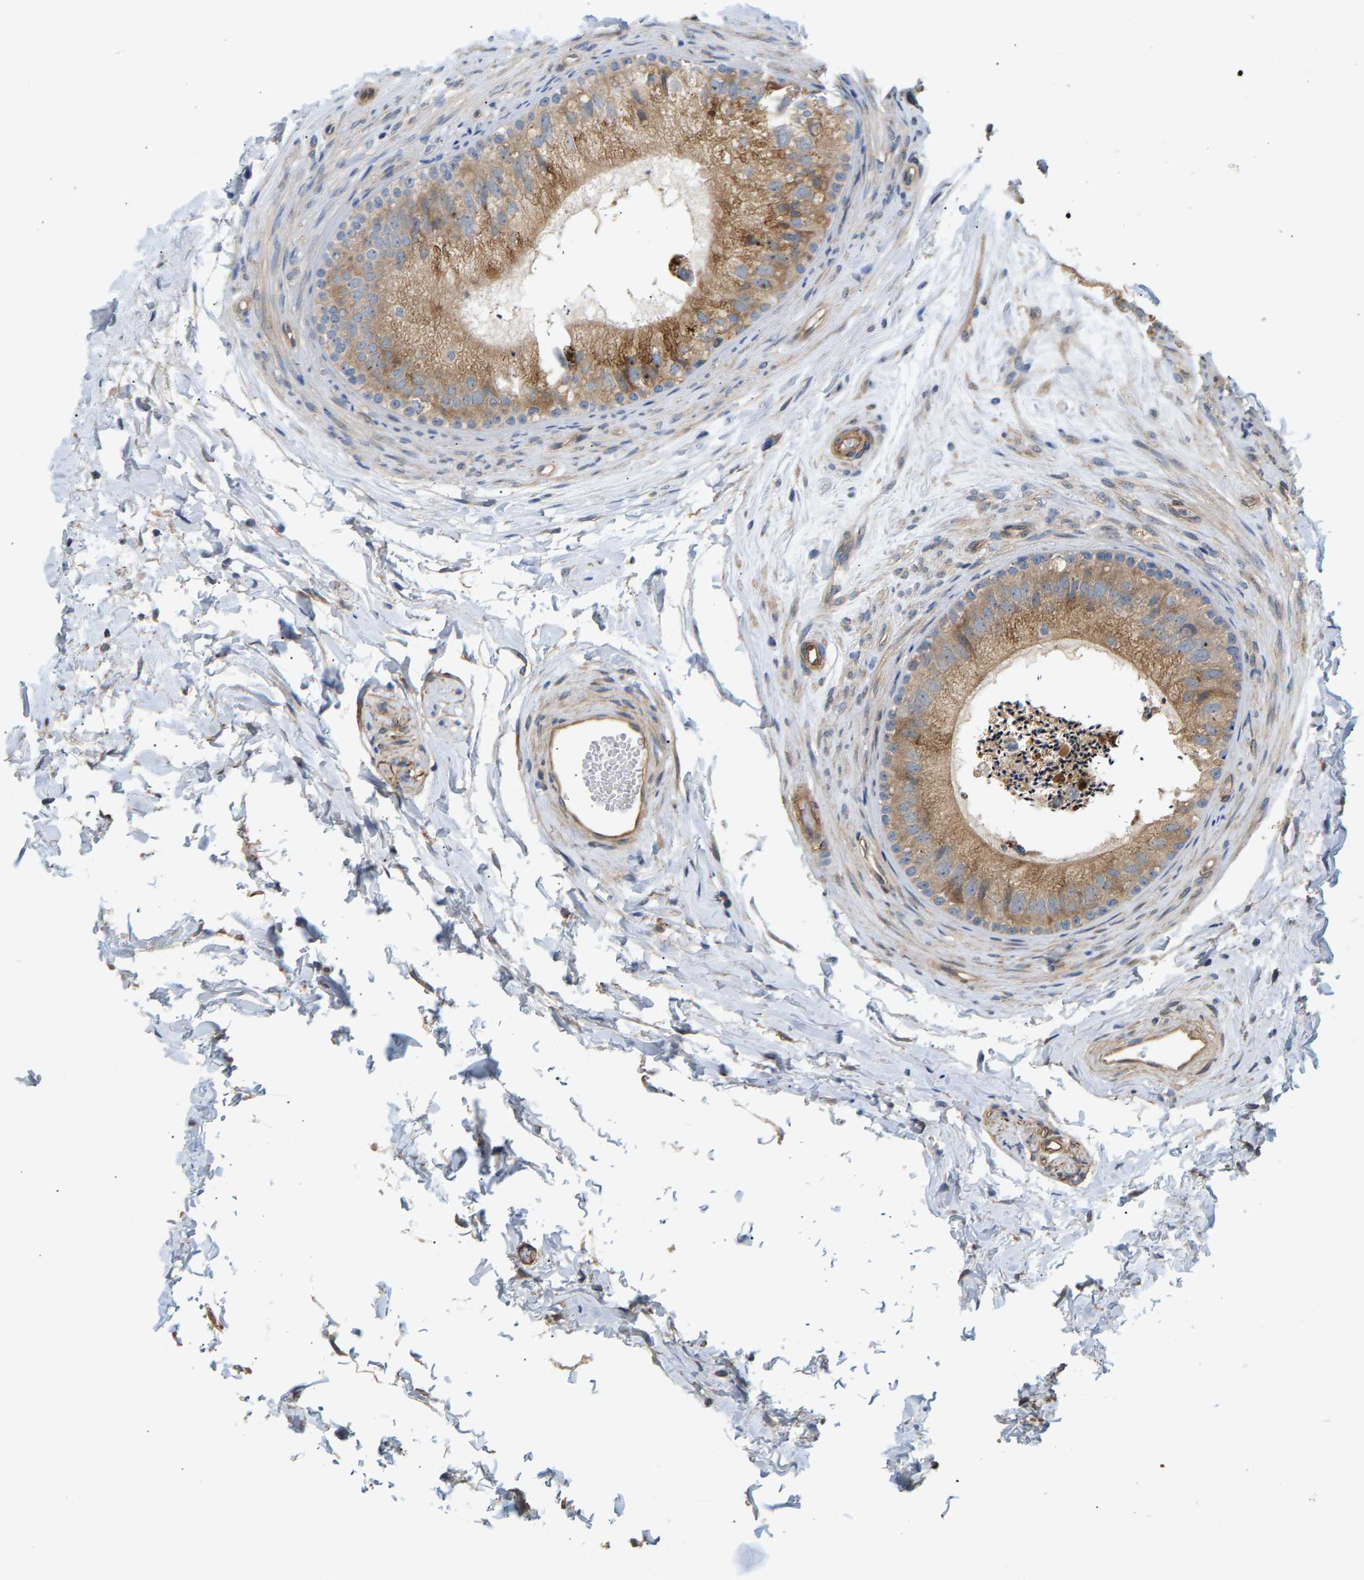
{"staining": {"intensity": "moderate", "quantity": ">75%", "location": "cytoplasmic/membranous"}, "tissue": "epididymis", "cell_type": "Glandular cells", "image_type": "normal", "snomed": [{"axis": "morphology", "description": "Normal tissue, NOS"}, {"axis": "topography", "description": "Epididymis"}], "caption": "The micrograph reveals staining of normal epididymis, revealing moderate cytoplasmic/membranous protein positivity (brown color) within glandular cells.", "gene": "KRTAP27", "patient": {"sex": "male", "age": 56}}